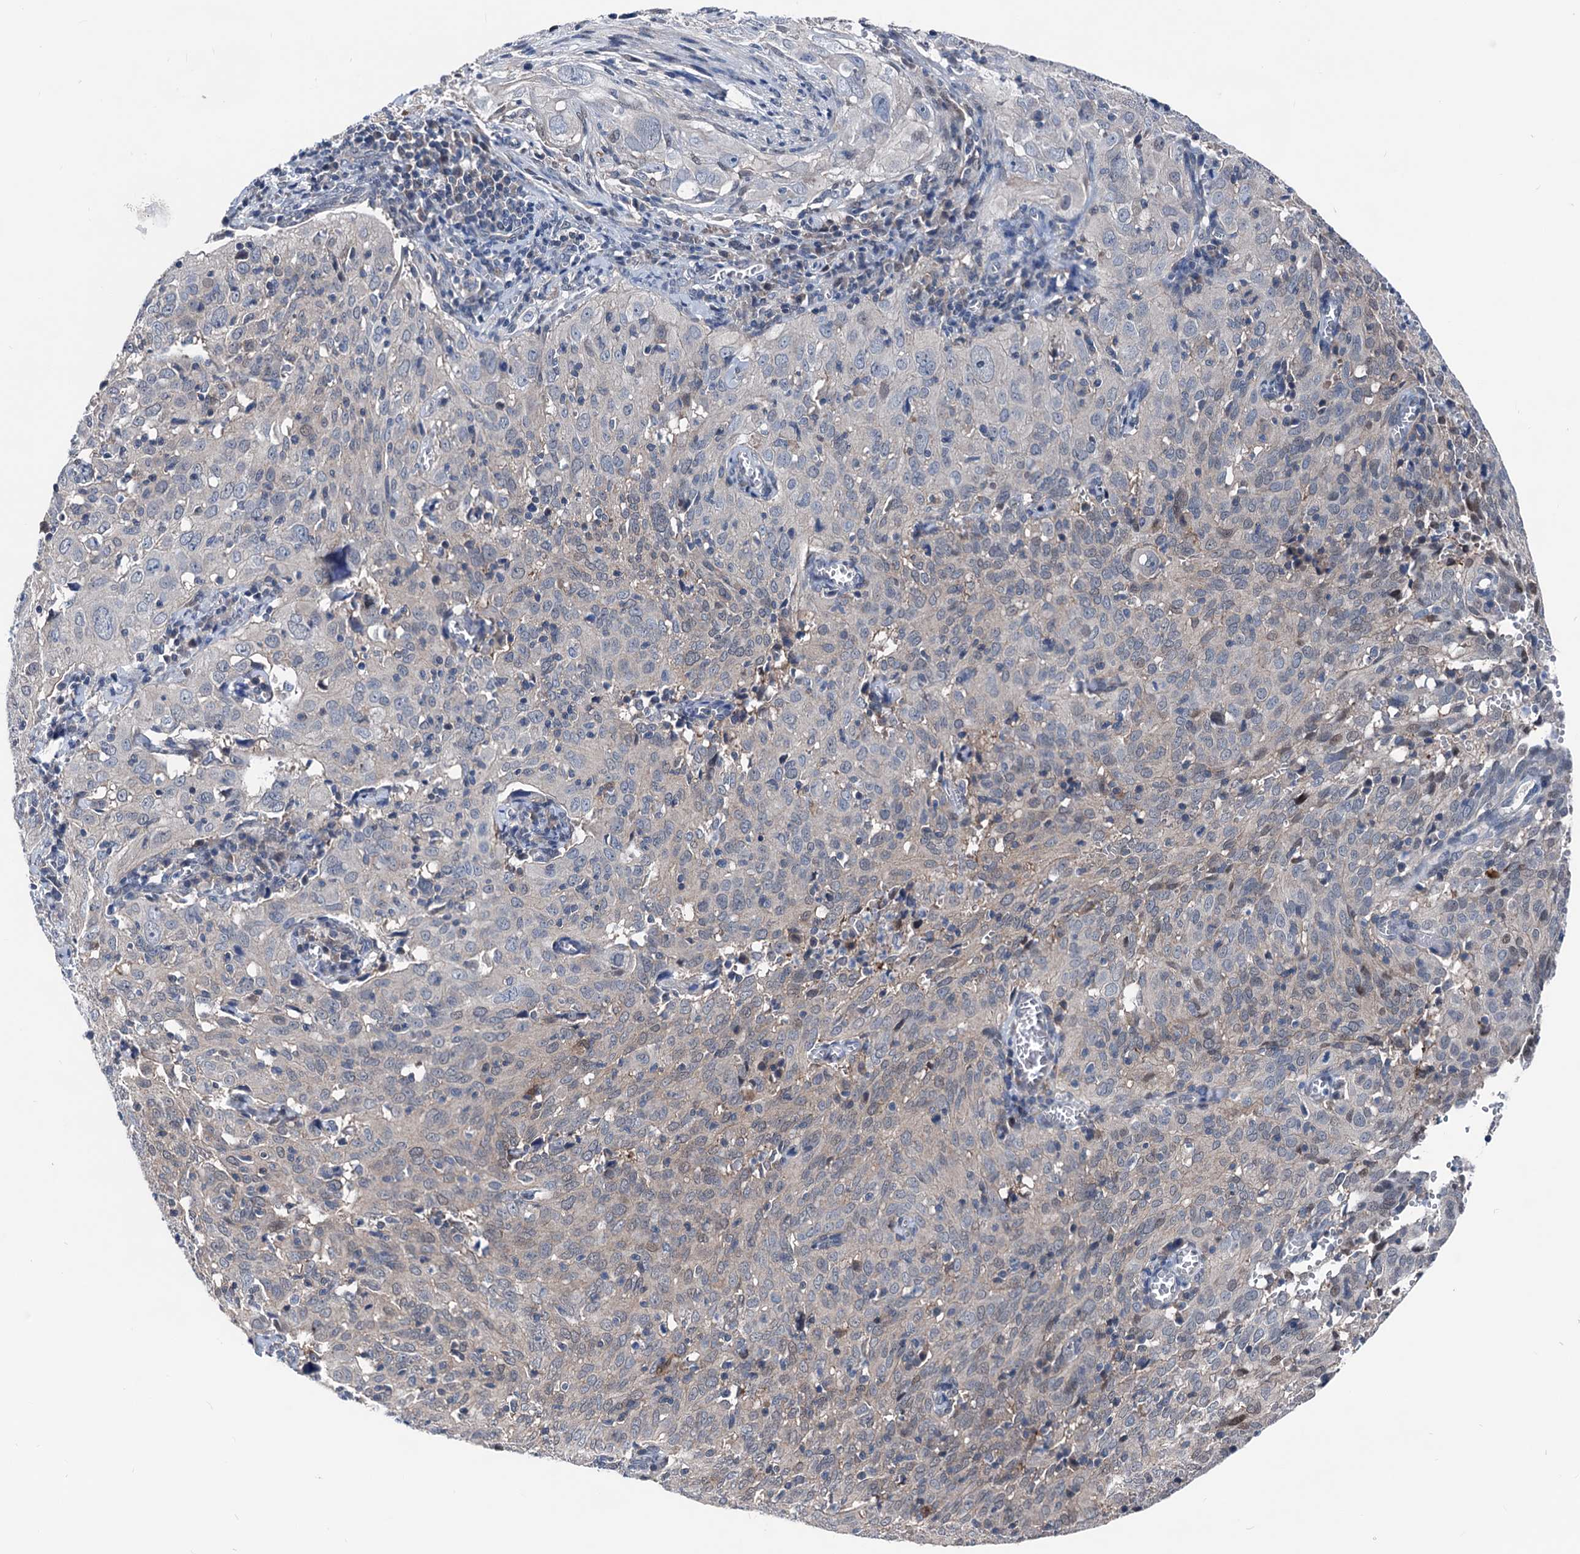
{"staining": {"intensity": "negative", "quantity": "none", "location": "none"}, "tissue": "cervical cancer", "cell_type": "Tumor cells", "image_type": "cancer", "snomed": [{"axis": "morphology", "description": "Squamous cell carcinoma, NOS"}, {"axis": "topography", "description": "Cervix"}], "caption": "IHC of human cervical cancer demonstrates no positivity in tumor cells.", "gene": "GLO1", "patient": {"sex": "female", "age": 31}}